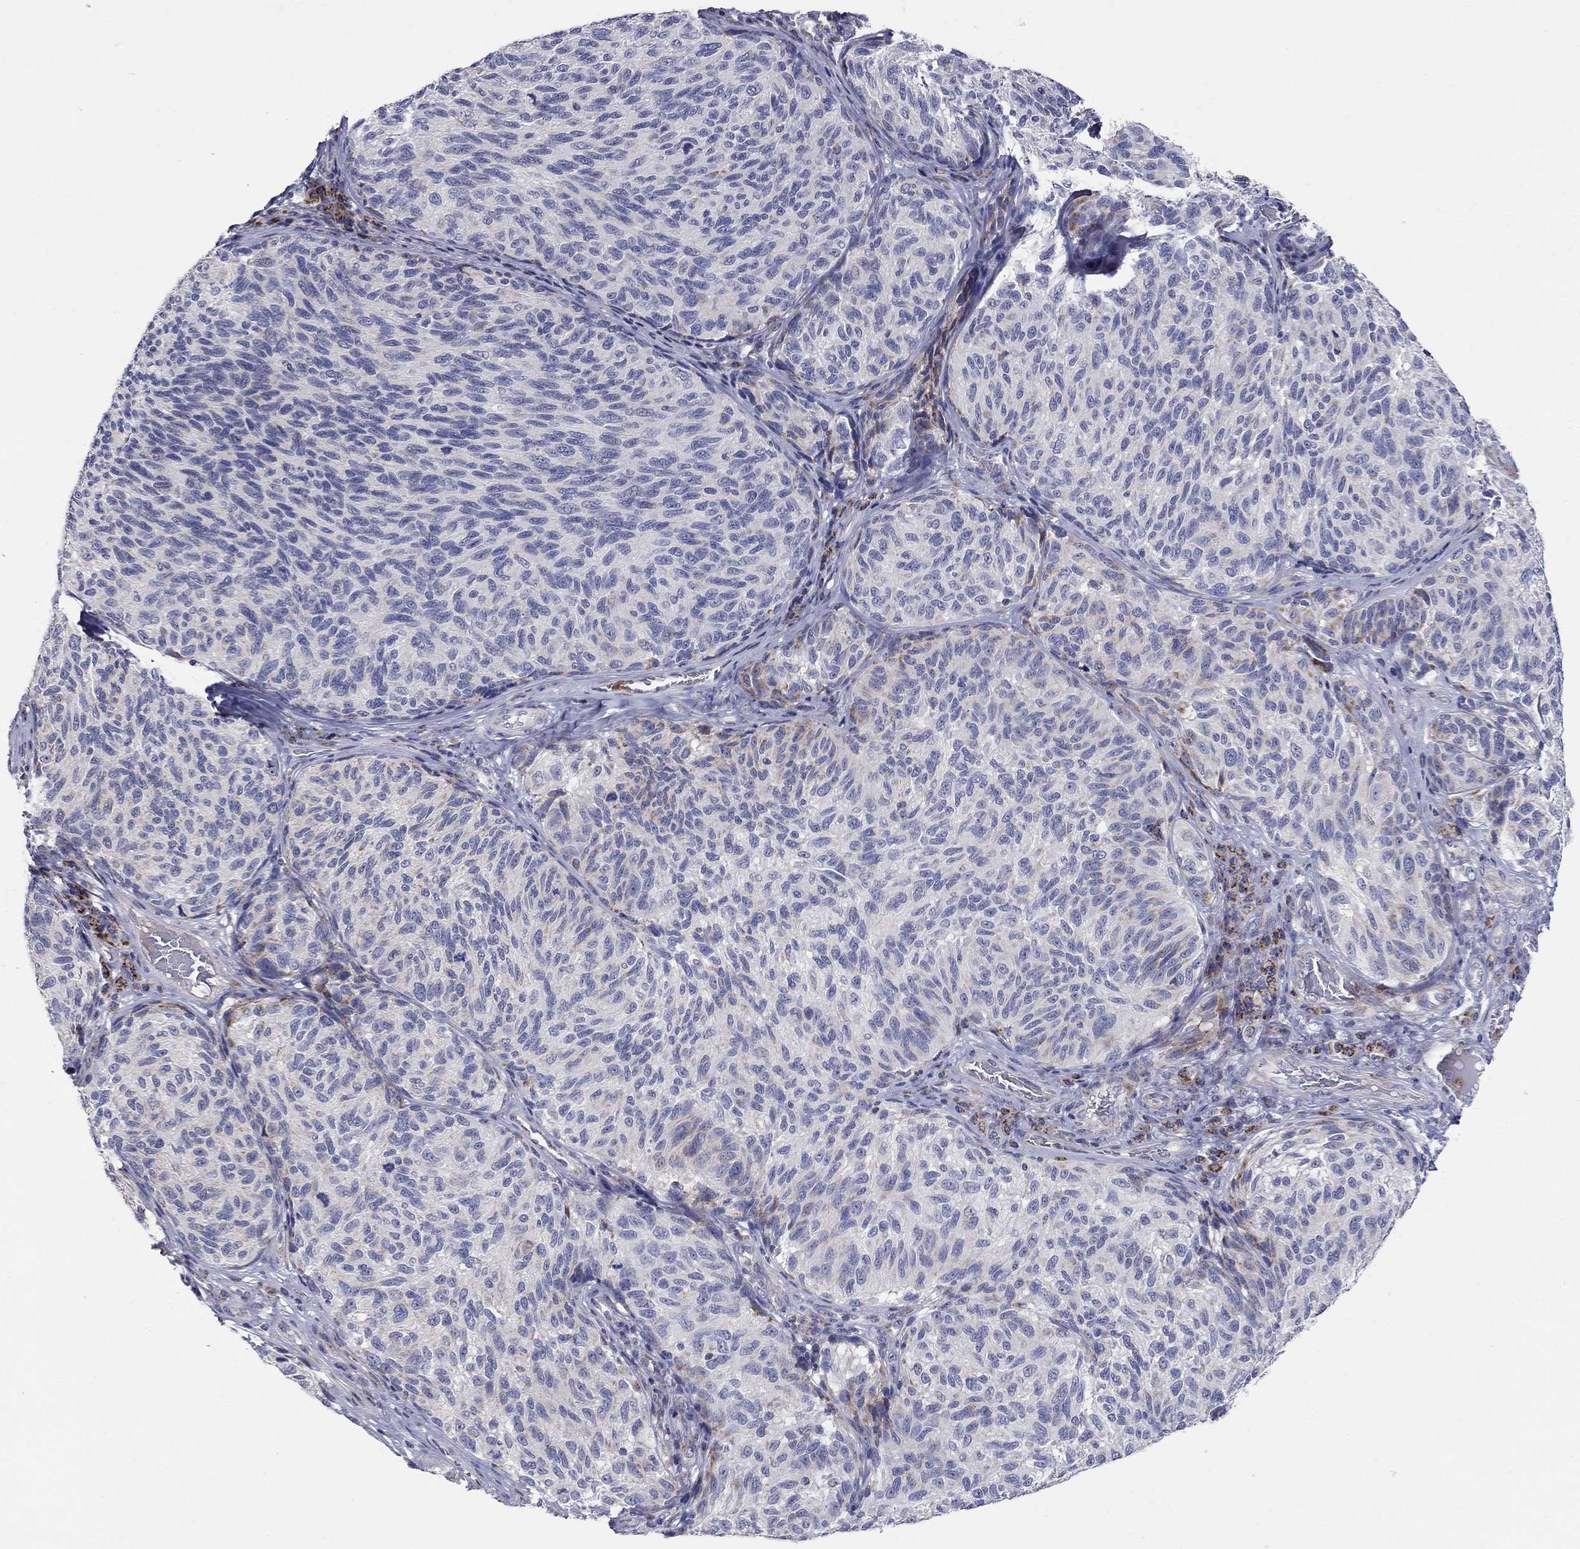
{"staining": {"intensity": "negative", "quantity": "none", "location": "none"}, "tissue": "melanoma", "cell_type": "Tumor cells", "image_type": "cancer", "snomed": [{"axis": "morphology", "description": "Malignant melanoma, NOS"}, {"axis": "topography", "description": "Skin"}], "caption": "Immunohistochemistry micrograph of human malignant melanoma stained for a protein (brown), which reveals no positivity in tumor cells.", "gene": "HMX2", "patient": {"sex": "female", "age": 73}}